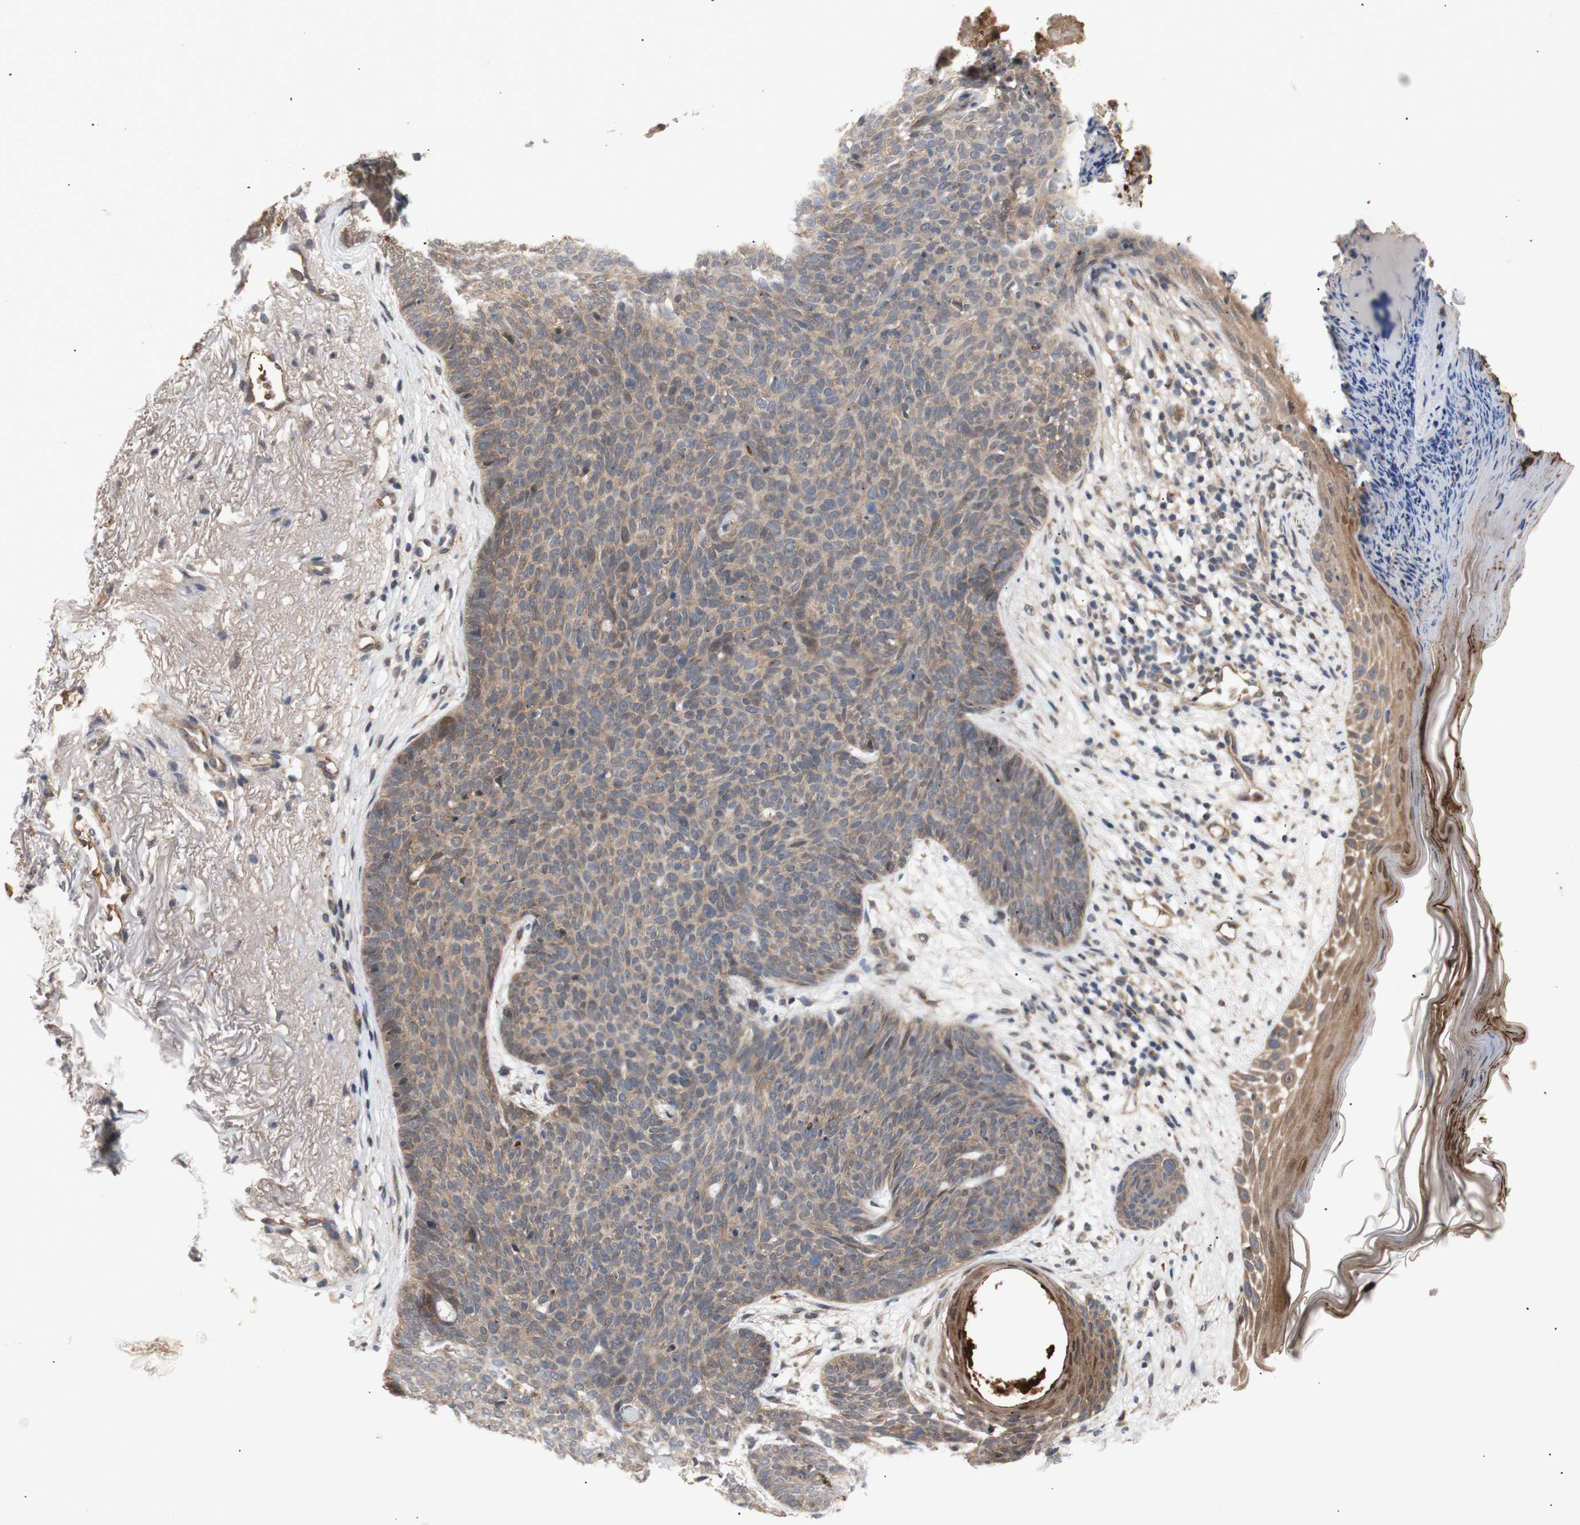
{"staining": {"intensity": "weak", "quantity": ">75%", "location": "cytoplasmic/membranous"}, "tissue": "skin cancer", "cell_type": "Tumor cells", "image_type": "cancer", "snomed": [{"axis": "morphology", "description": "Normal tissue, NOS"}, {"axis": "morphology", "description": "Basal cell carcinoma"}, {"axis": "topography", "description": "Skin"}], "caption": "Immunohistochemical staining of human basal cell carcinoma (skin) reveals weak cytoplasmic/membranous protein staining in approximately >75% of tumor cells. The protein of interest is shown in brown color, while the nuclei are stained blue.", "gene": "PKN1", "patient": {"sex": "female", "age": 70}}